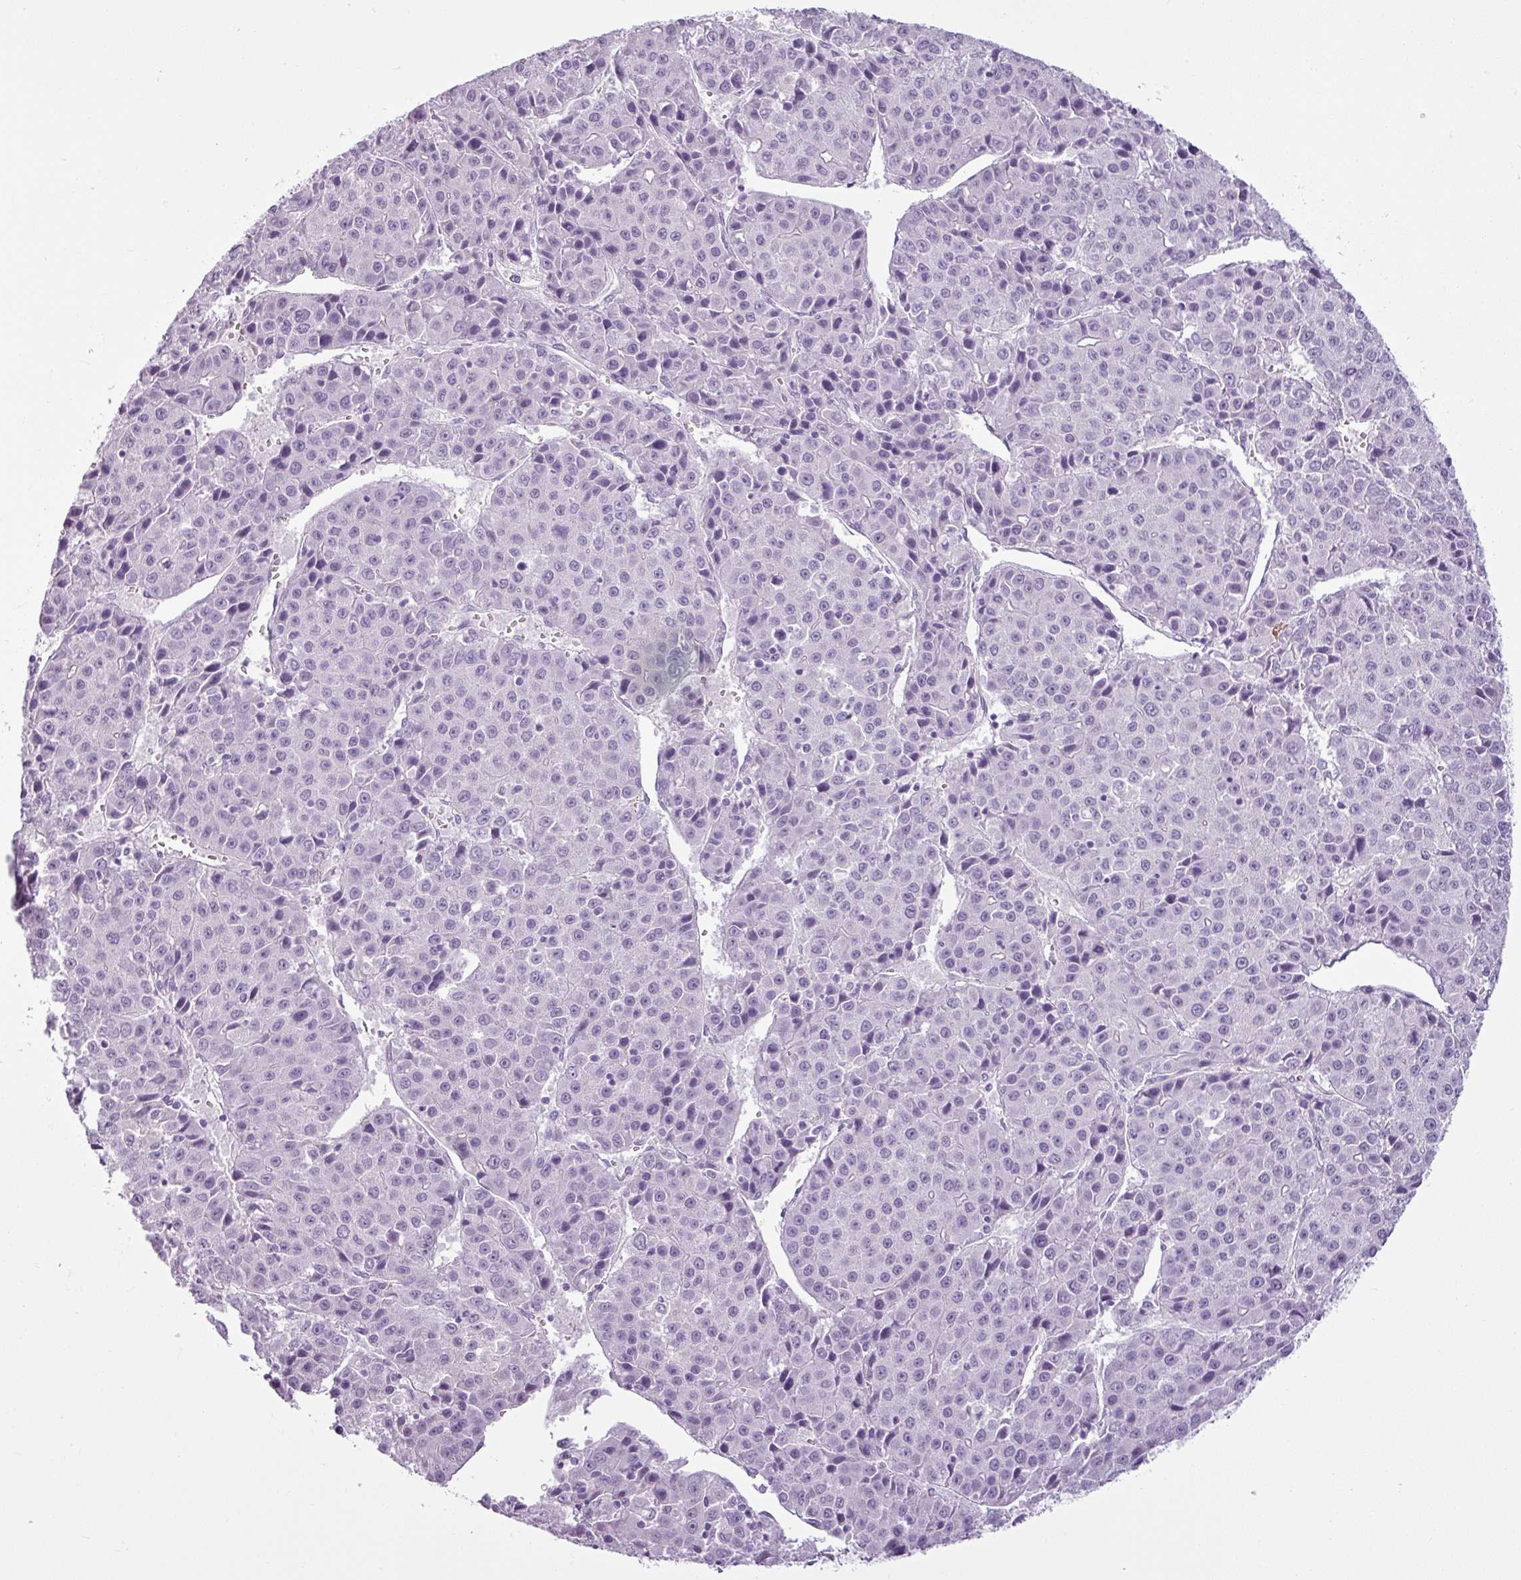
{"staining": {"intensity": "negative", "quantity": "none", "location": "none"}, "tissue": "liver cancer", "cell_type": "Tumor cells", "image_type": "cancer", "snomed": [{"axis": "morphology", "description": "Carcinoma, Hepatocellular, NOS"}, {"axis": "topography", "description": "Liver"}], "caption": "This is an immunohistochemistry (IHC) photomicrograph of hepatocellular carcinoma (liver). There is no staining in tumor cells.", "gene": "CDH16", "patient": {"sex": "female", "age": 53}}